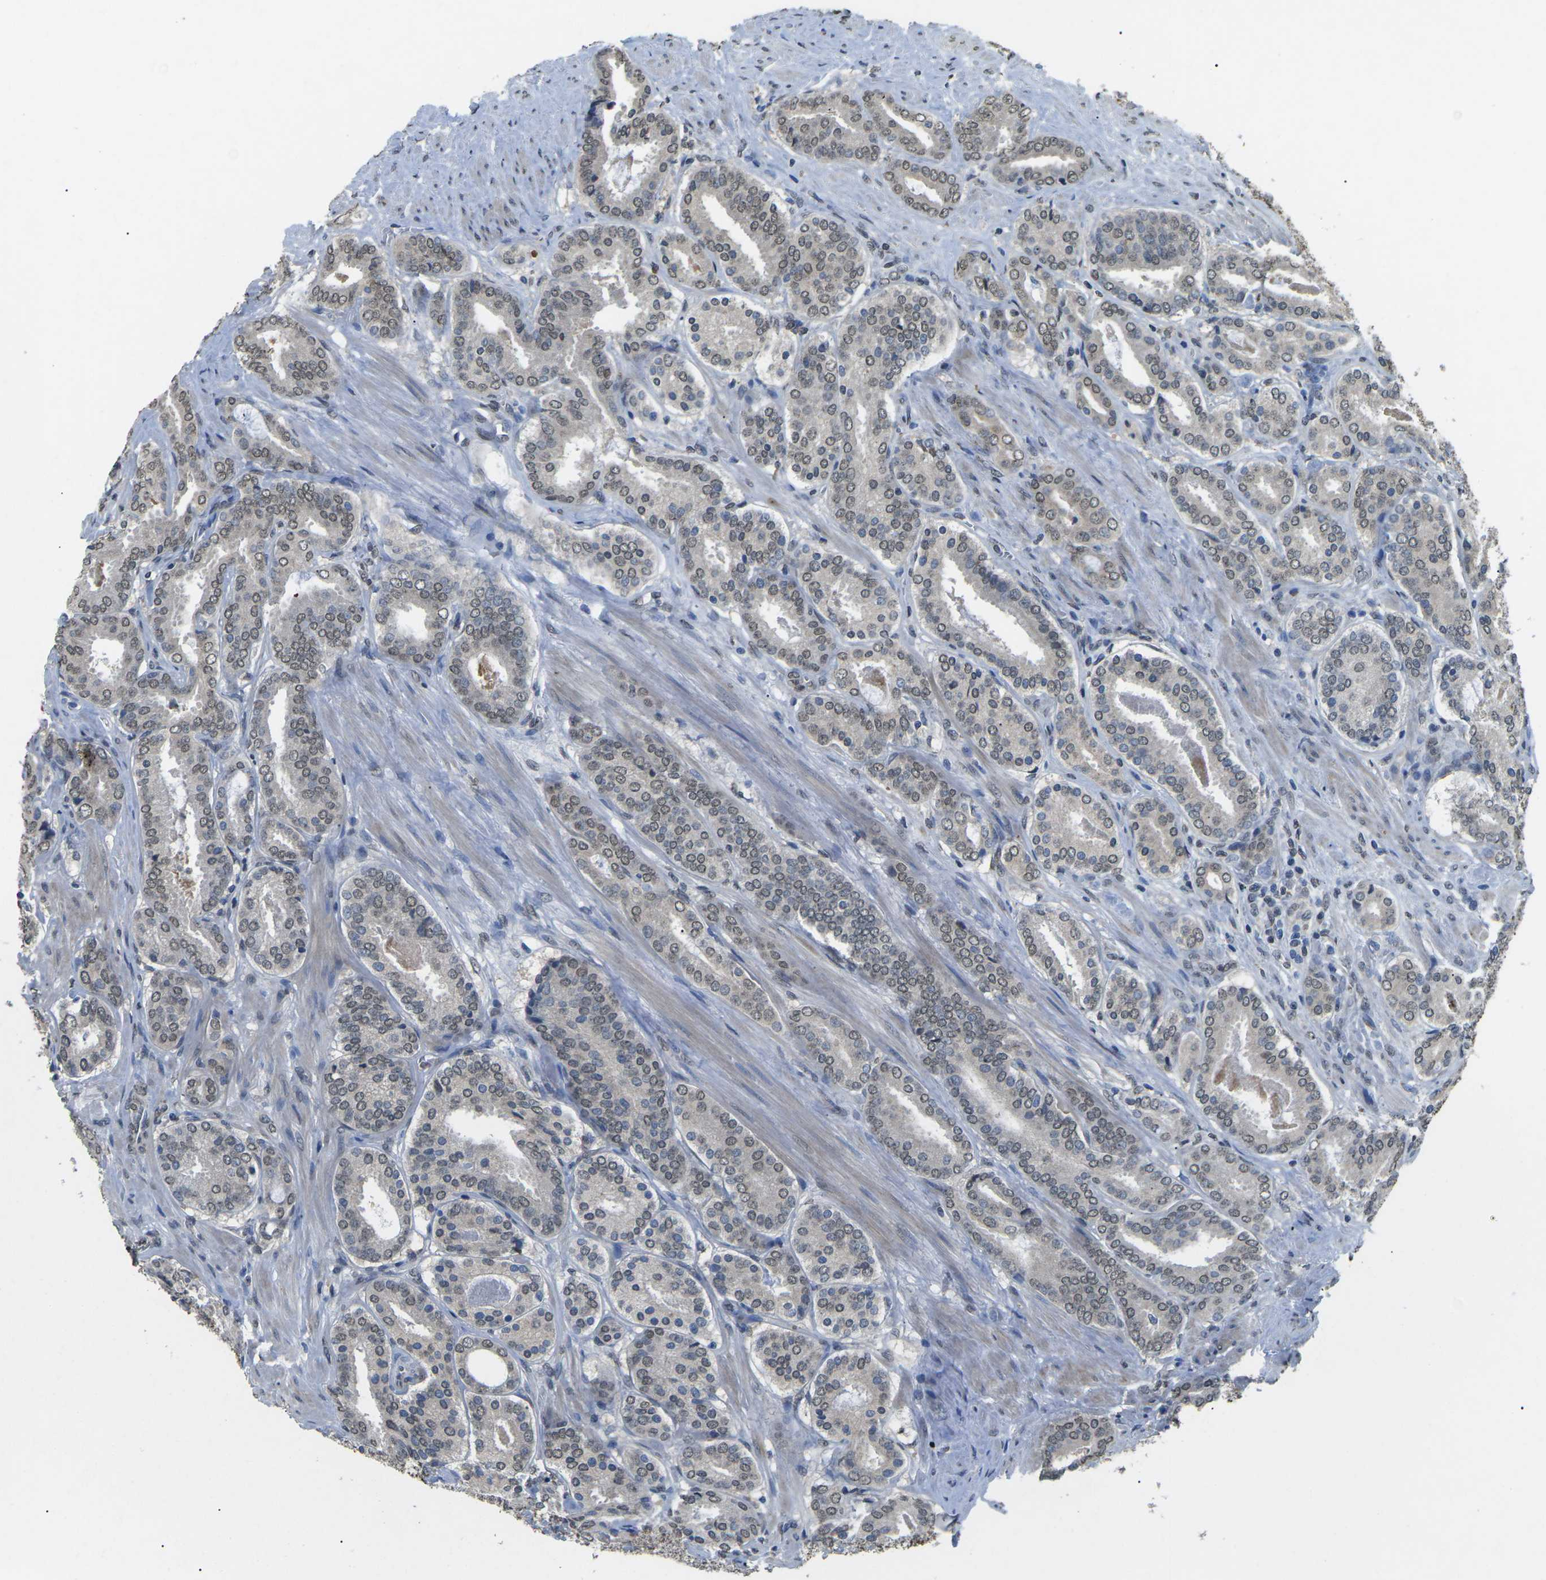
{"staining": {"intensity": "weak", "quantity": "<25%", "location": "nuclear"}, "tissue": "prostate cancer", "cell_type": "Tumor cells", "image_type": "cancer", "snomed": [{"axis": "morphology", "description": "Adenocarcinoma, Low grade"}, {"axis": "topography", "description": "Prostate"}], "caption": "Immunohistochemistry (IHC) of prostate cancer exhibits no positivity in tumor cells.", "gene": "SCNN1B", "patient": {"sex": "male", "age": 69}}